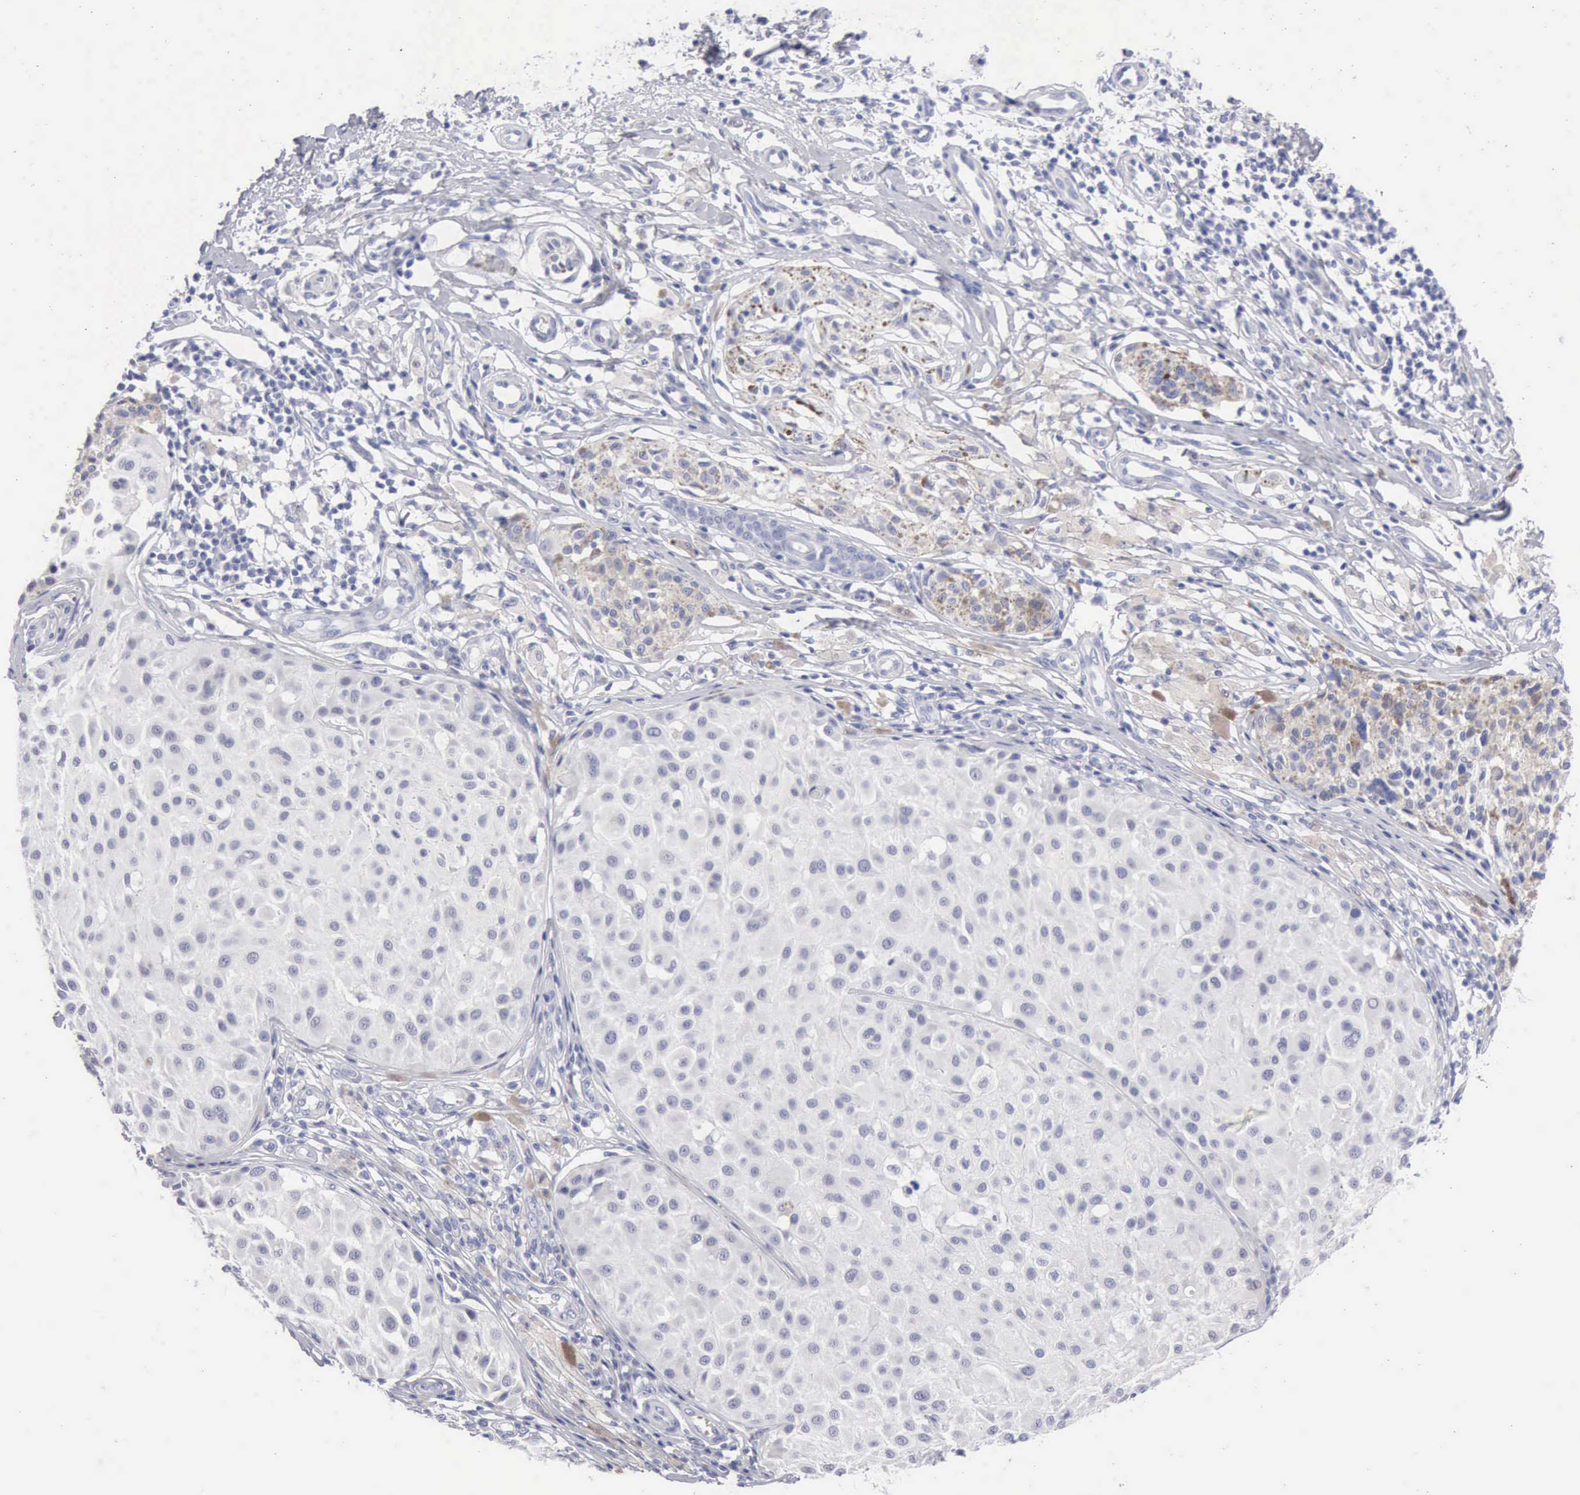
{"staining": {"intensity": "weak", "quantity": "<25%", "location": "cytoplasmic/membranous"}, "tissue": "melanoma", "cell_type": "Tumor cells", "image_type": "cancer", "snomed": [{"axis": "morphology", "description": "Malignant melanoma, NOS"}, {"axis": "topography", "description": "Skin"}], "caption": "The photomicrograph shows no staining of tumor cells in melanoma.", "gene": "ANGEL1", "patient": {"sex": "male", "age": 36}}